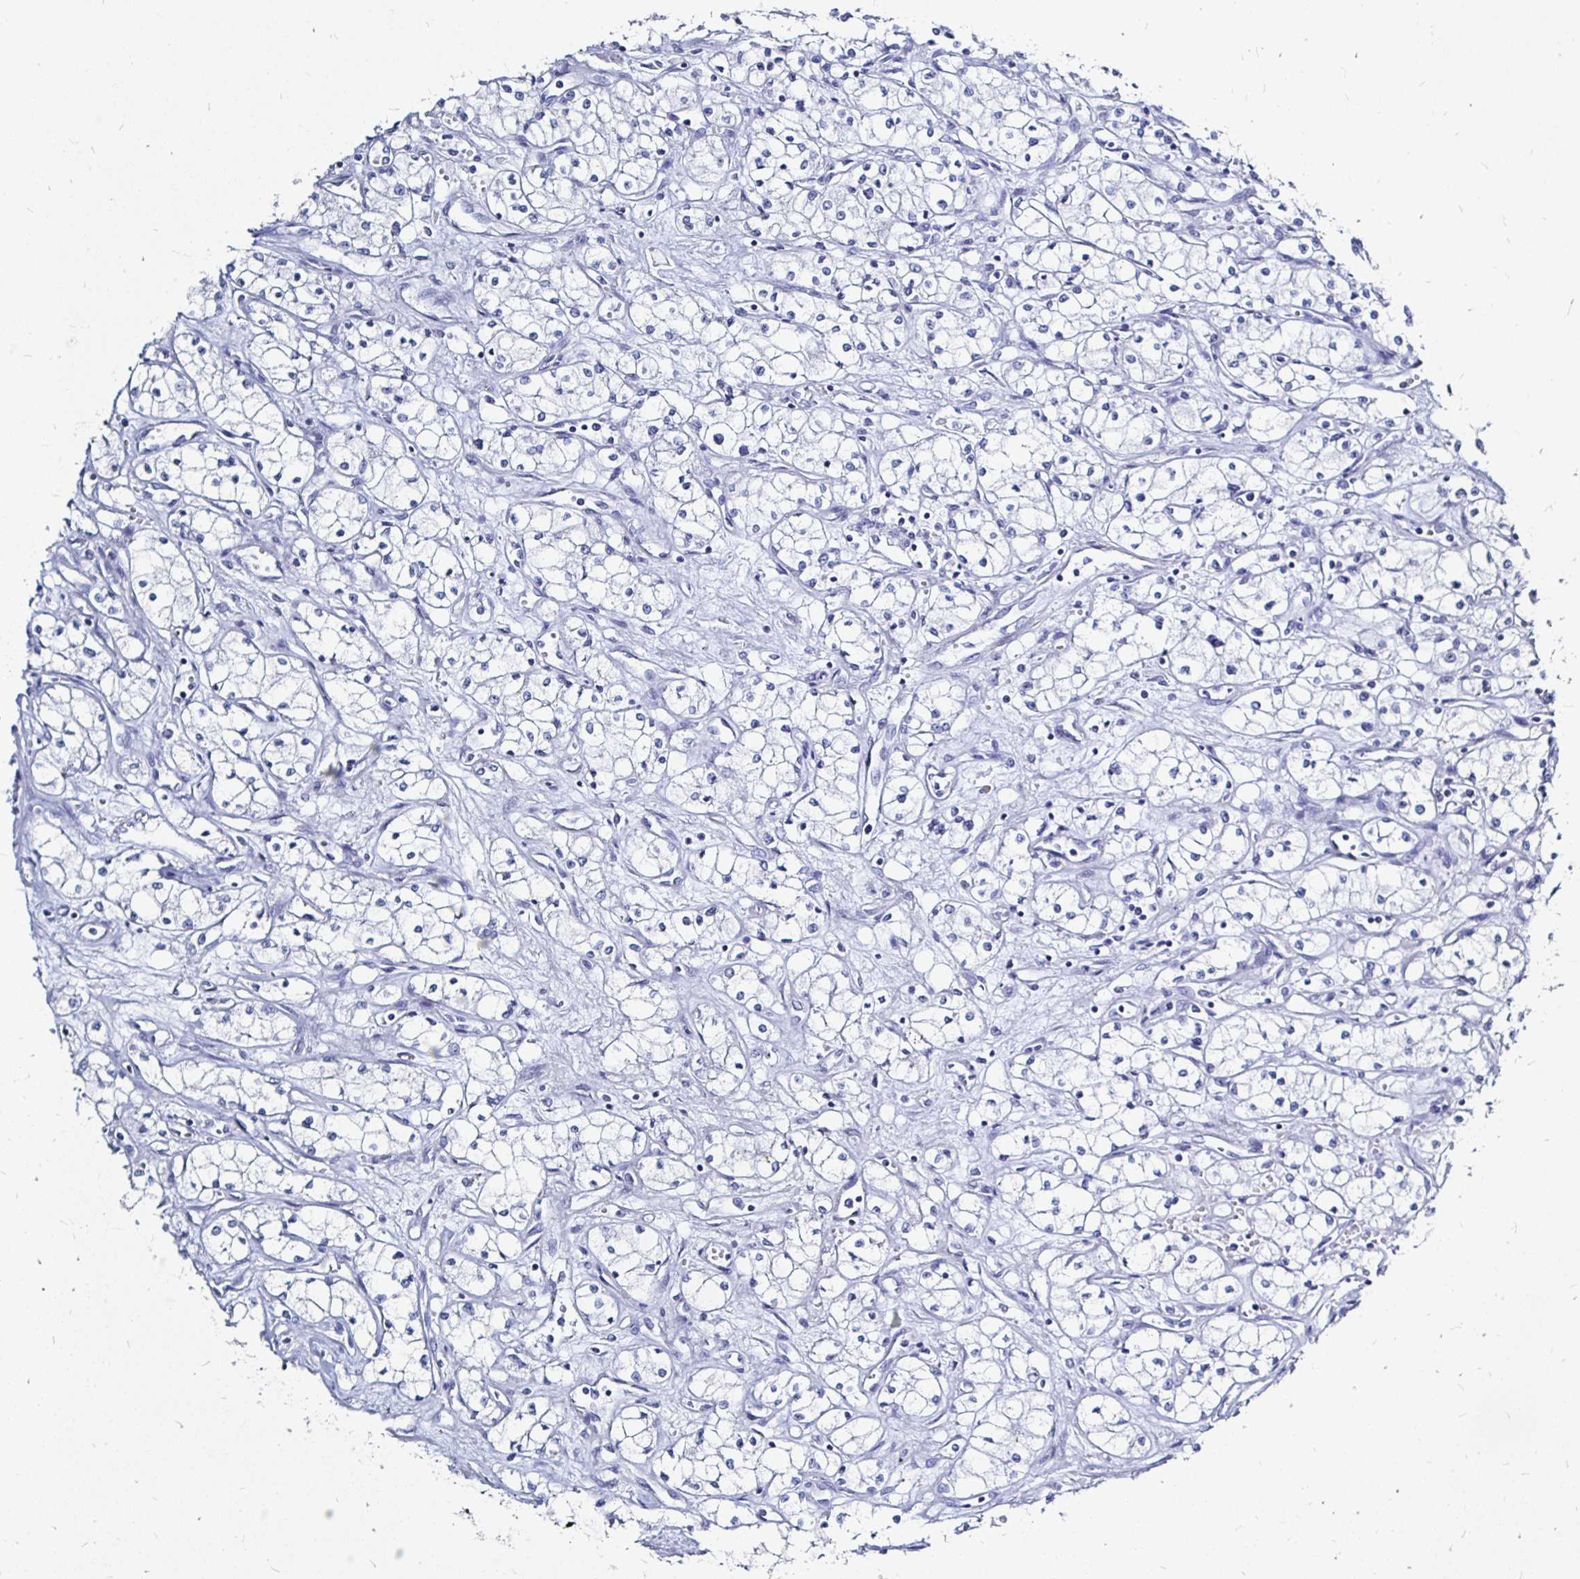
{"staining": {"intensity": "negative", "quantity": "none", "location": "none"}, "tissue": "renal cancer", "cell_type": "Tumor cells", "image_type": "cancer", "snomed": [{"axis": "morphology", "description": "Normal tissue, NOS"}, {"axis": "morphology", "description": "Adenocarcinoma, NOS"}, {"axis": "topography", "description": "Kidney"}], "caption": "Human renal cancer (adenocarcinoma) stained for a protein using IHC reveals no staining in tumor cells.", "gene": "LUZP4", "patient": {"sex": "male", "age": 59}}